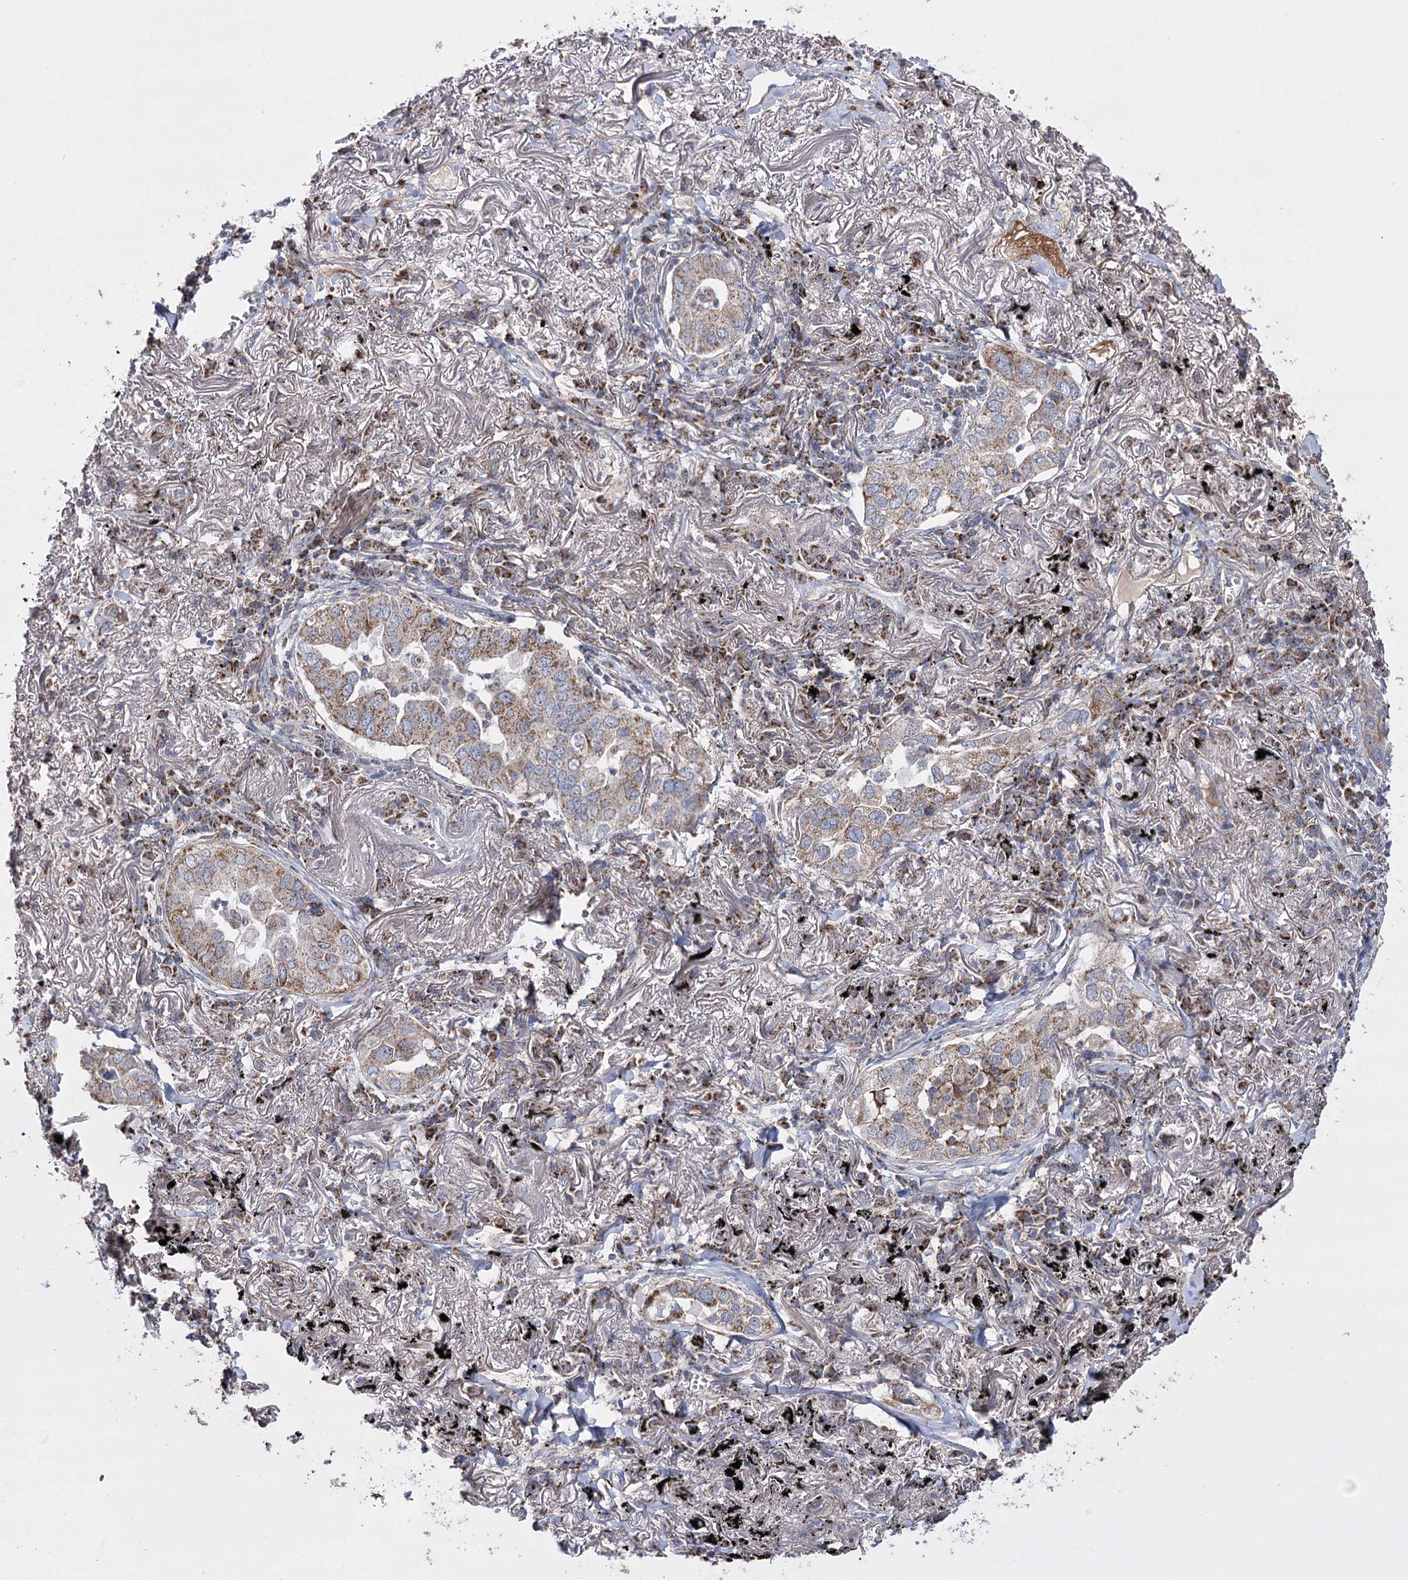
{"staining": {"intensity": "moderate", "quantity": "25%-75%", "location": "cytoplasmic/membranous"}, "tissue": "lung cancer", "cell_type": "Tumor cells", "image_type": "cancer", "snomed": [{"axis": "morphology", "description": "Adenocarcinoma, NOS"}, {"axis": "topography", "description": "Lung"}], "caption": "Immunohistochemical staining of human lung cancer demonstrates medium levels of moderate cytoplasmic/membranous protein positivity in approximately 25%-75% of tumor cells.", "gene": "NADK2", "patient": {"sex": "male", "age": 65}}